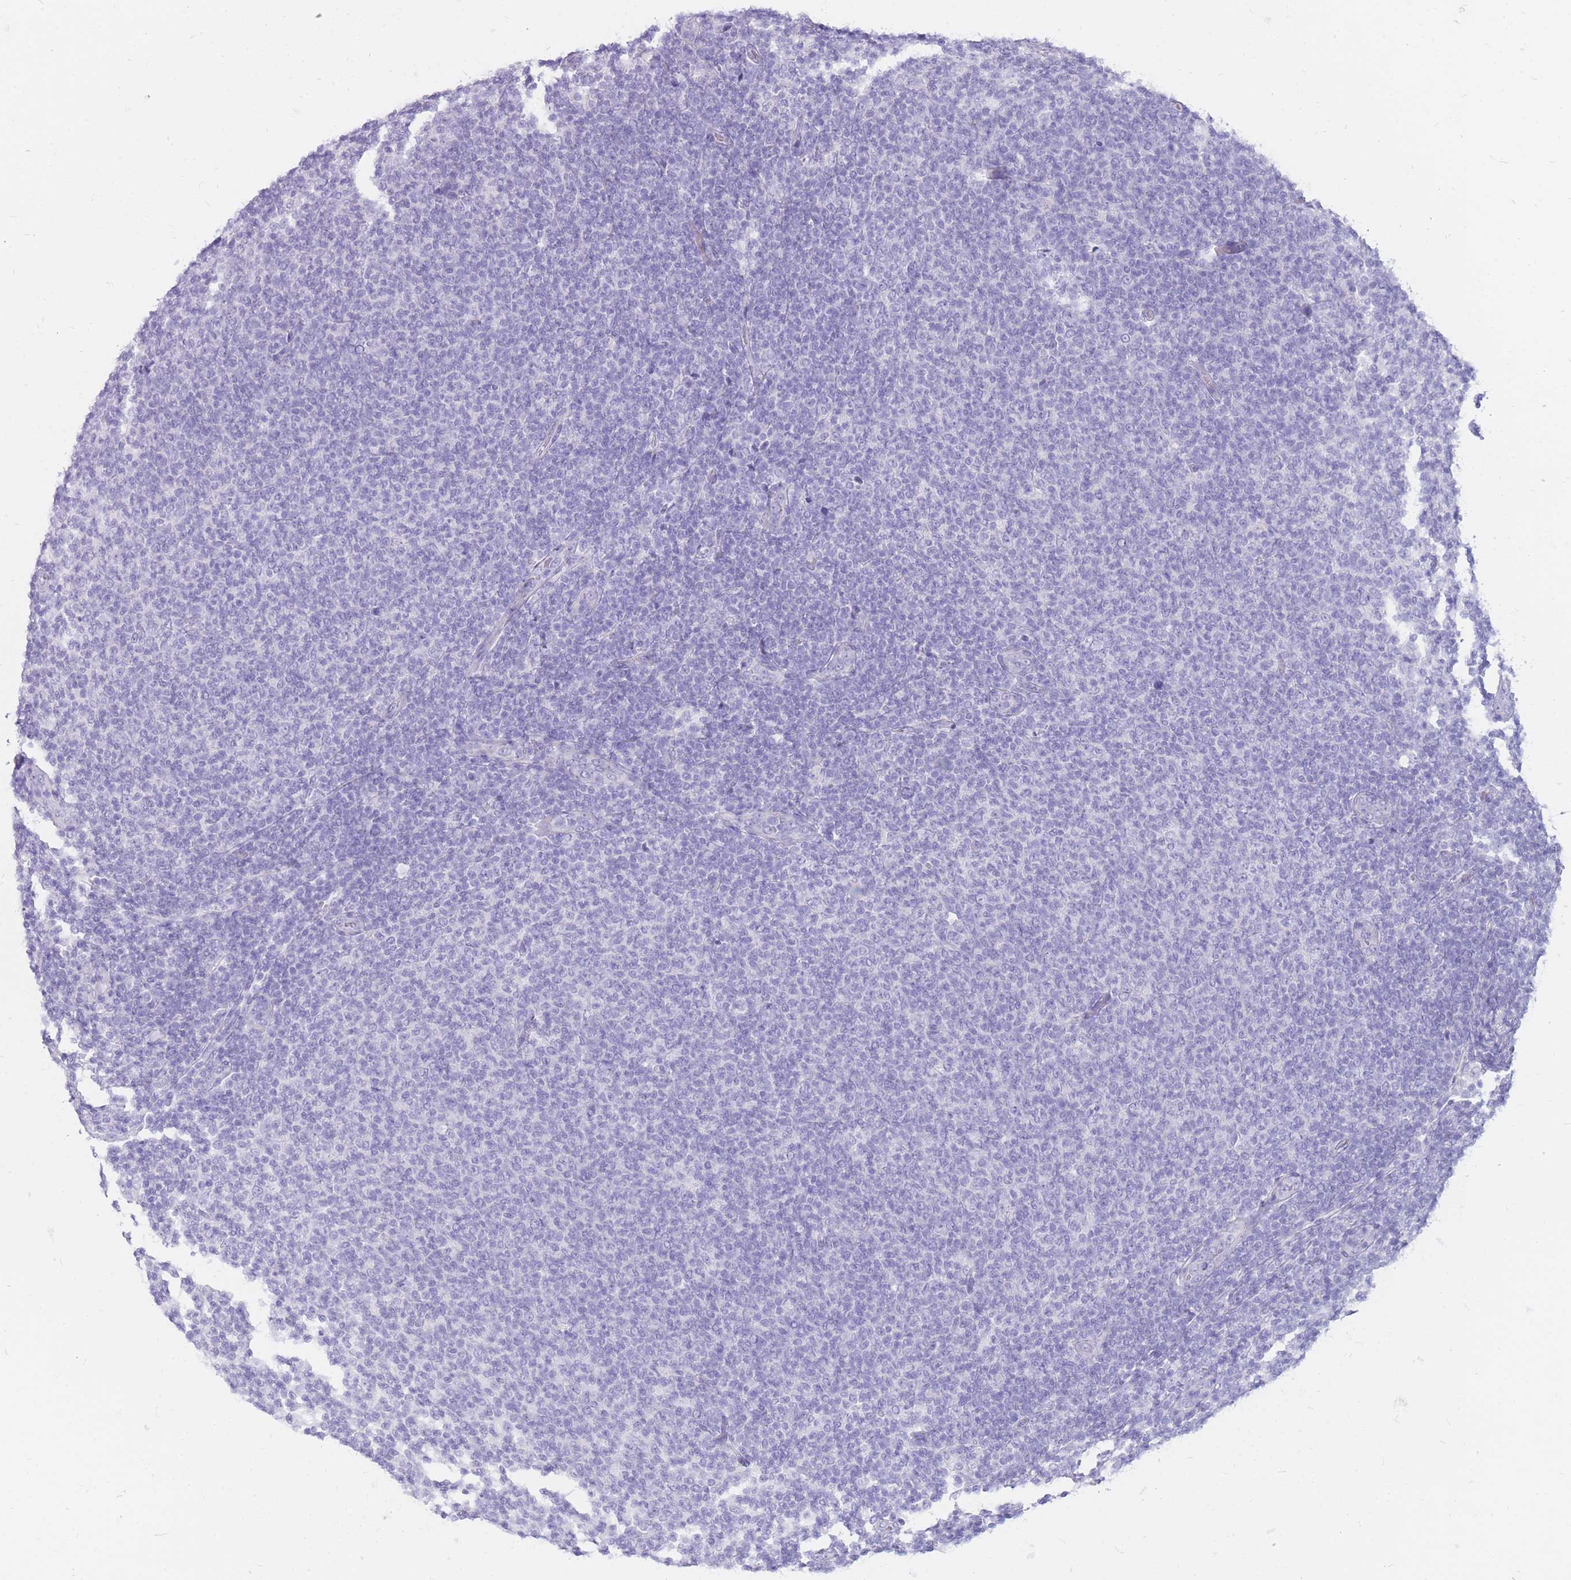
{"staining": {"intensity": "negative", "quantity": "none", "location": "none"}, "tissue": "lymphoma", "cell_type": "Tumor cells", "image_type": "cancer", "snomed": [{"axis": "morphology", "description": "Malignant lymphoma, non-Hodgkin's type, Low grade"}, {"axis": "topography", "description": "Lymph node"}], "caption": "There is no significant expression in tumor cells of lymphoma.", "gene": "CYP21A2", "patient": {"sex": "male", "age": 66}}